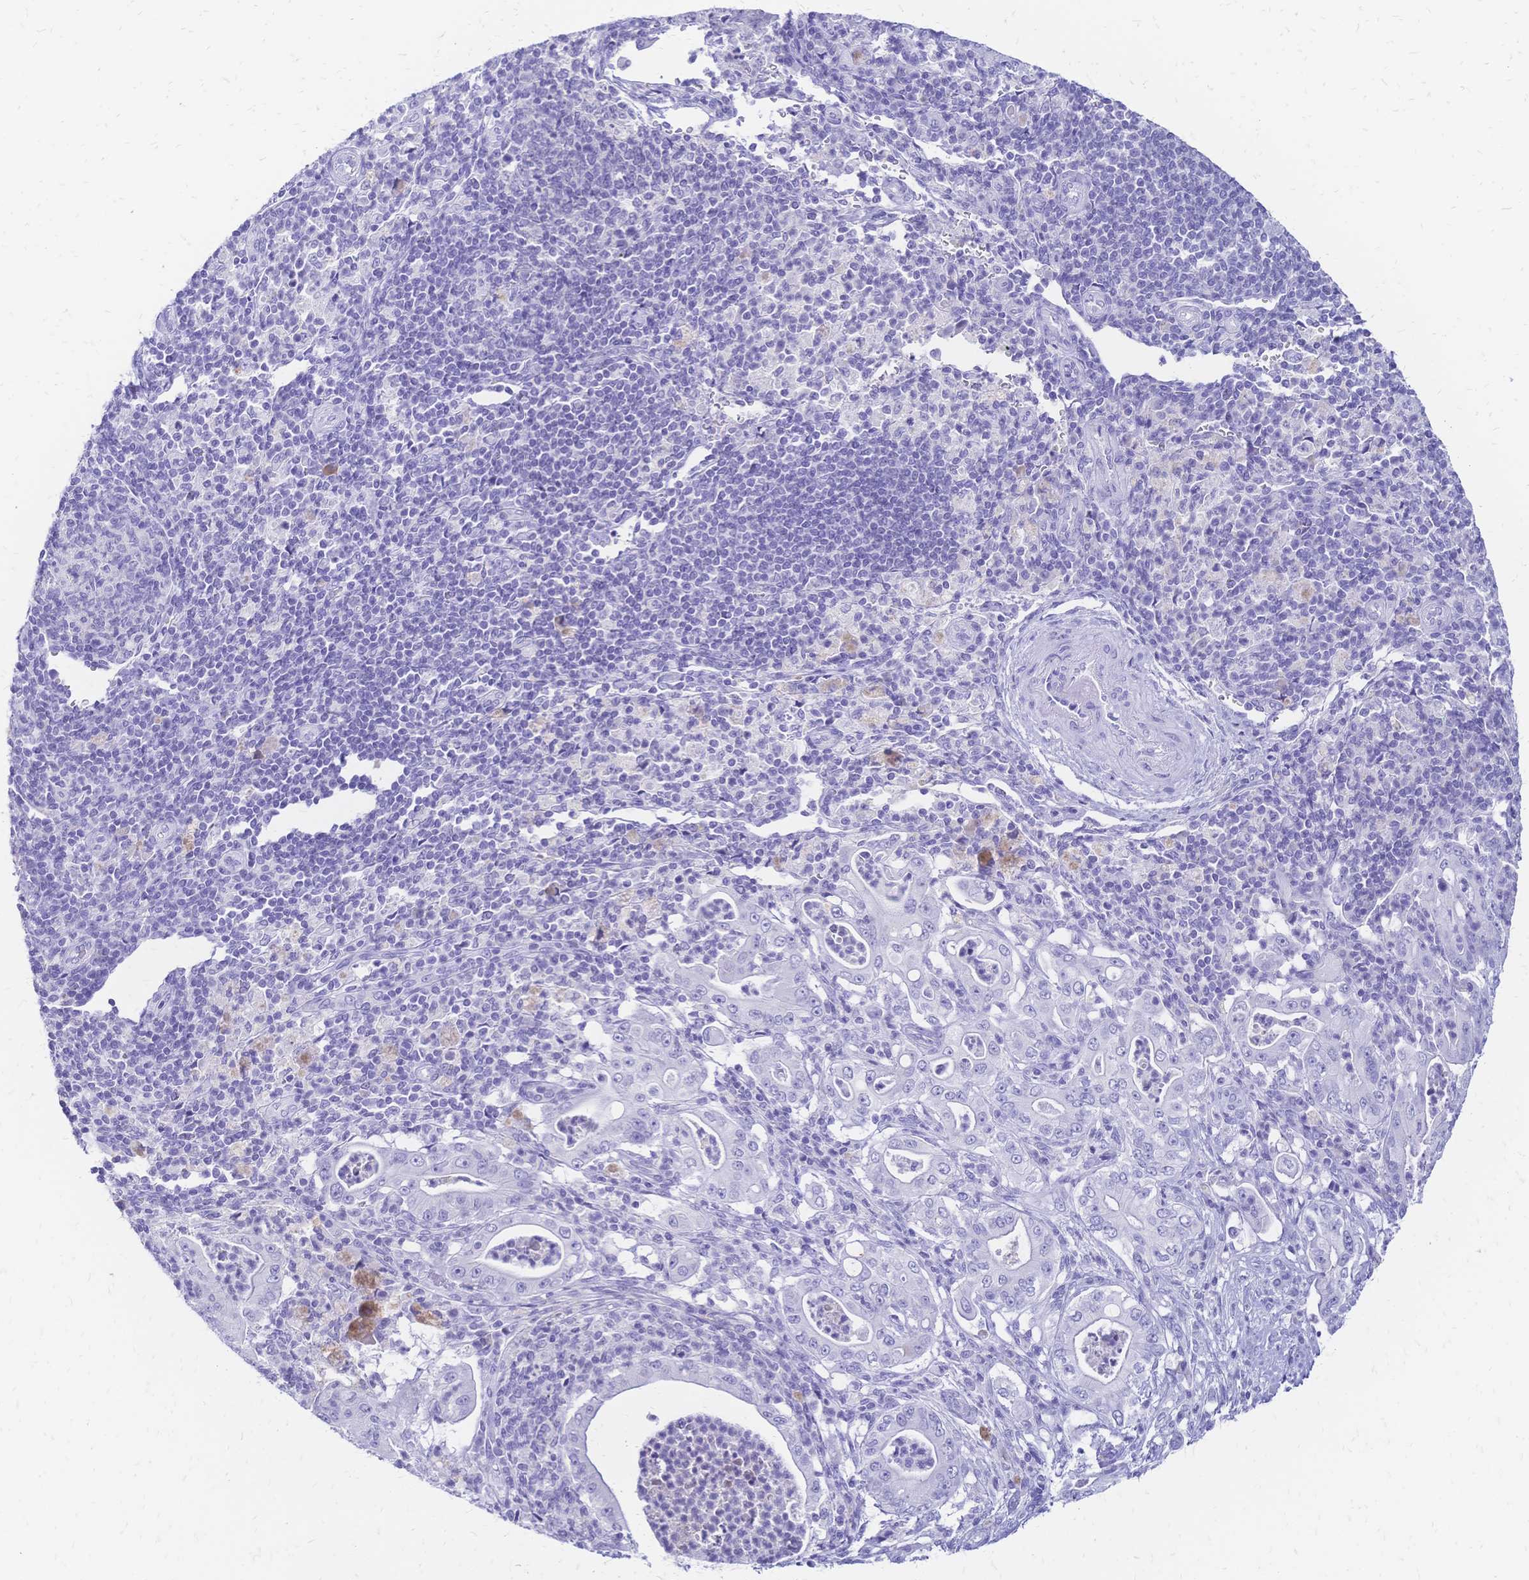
{"staining": {"intensity": "negative", "quantity": "none", "location": "none"}, "tissue": "pancreatic cancer", "cell_type": "Tumor cells", "image_type": "cancer", "snomed": [{"axis": "morphology", "description": "Adenocarcinoma, NOS"}, {"axis": "topography", "description": "Pancreas"}], "caption": "High magnification brightfield microscopy of pancreatic adenocarcinoma stained with DAB (brown) and counterstained with hematoxylin (blue): tumor cells show no significant positivity.", "gene": "FA2H", "patient": {"sex": "male", "age": 71}}